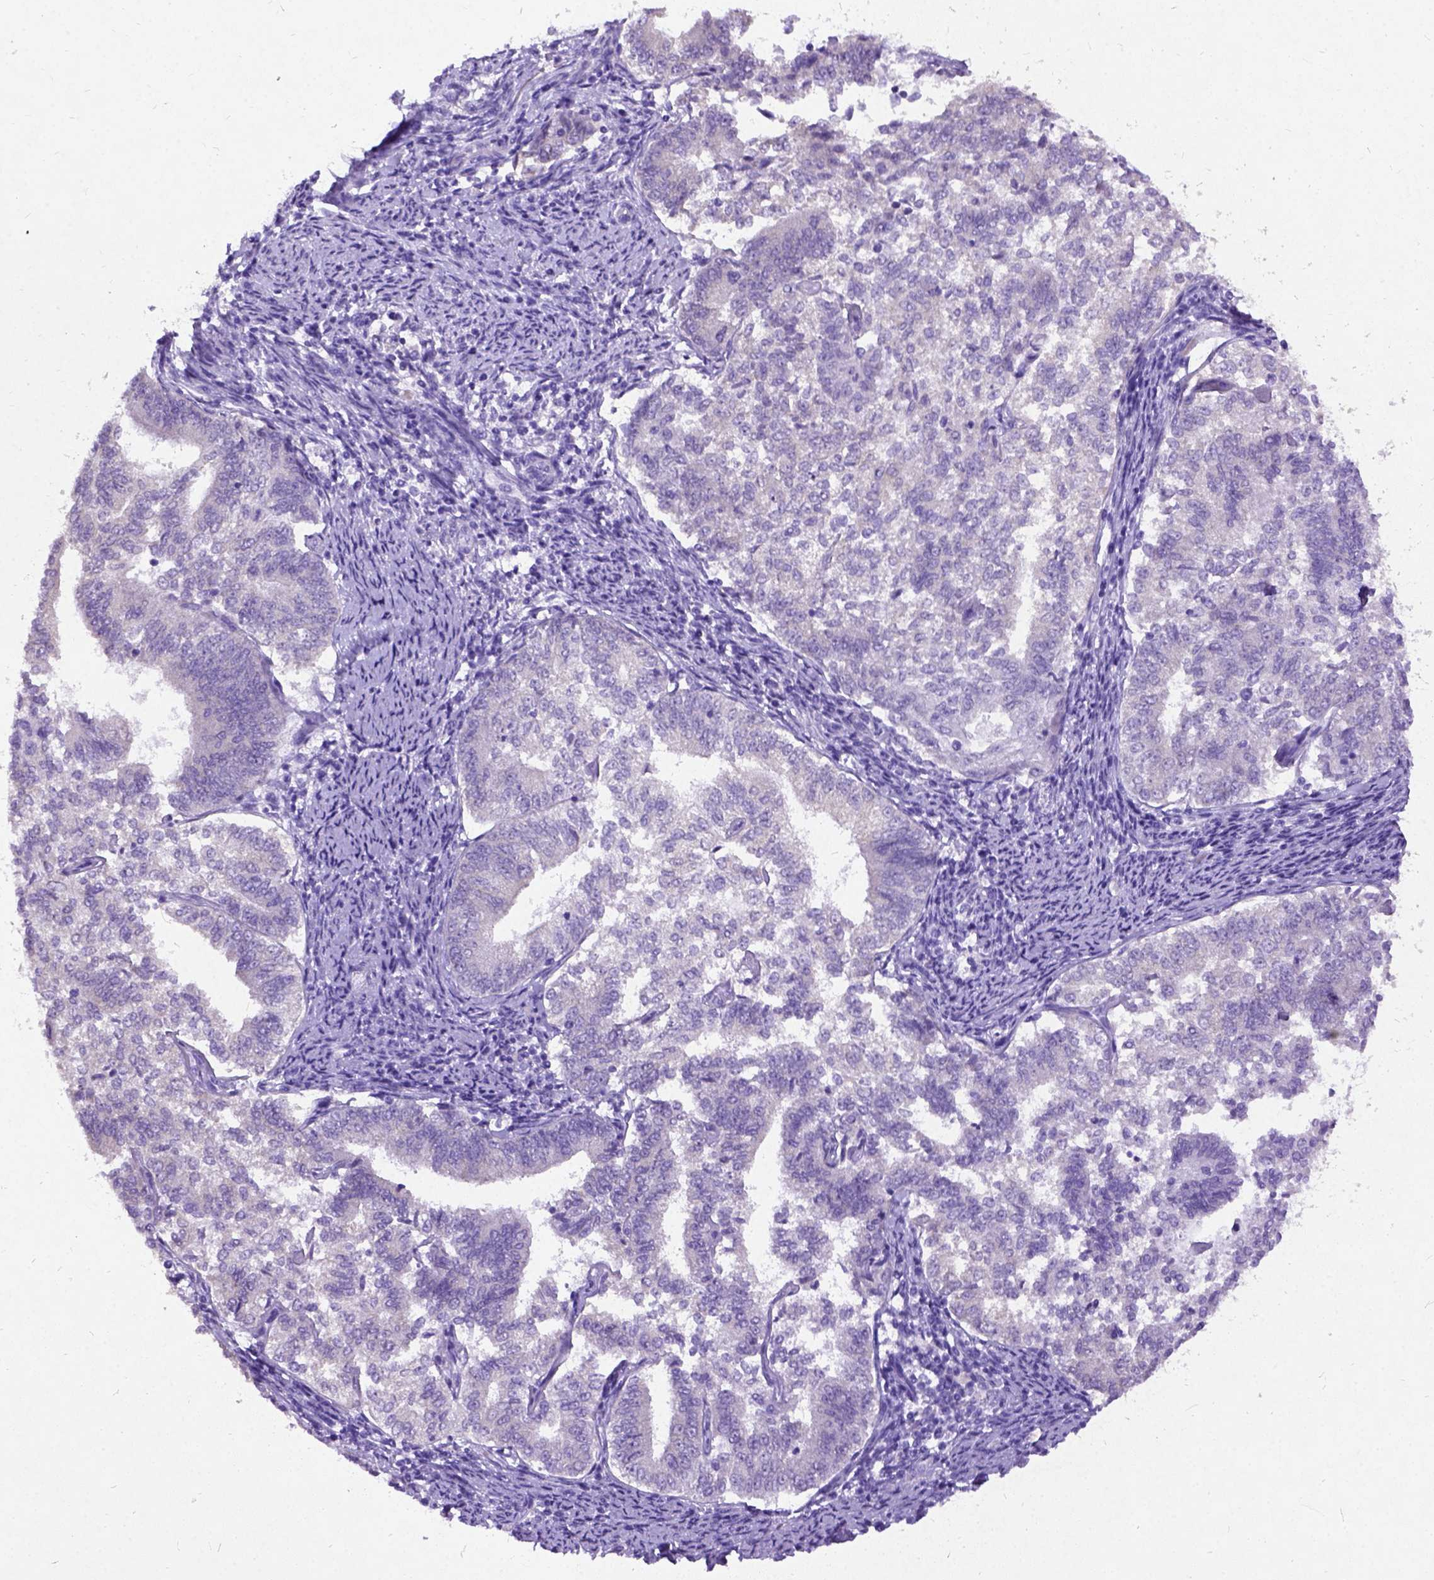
{"staining": {"intensity": "weak", "quantity": "<25%", "location": "cytoplasmic/membranous"}, "tissue": "endometrial cancer", "cell_type": "Tumor cells", "image_type": "cancer", "snomed": [{"axis": "morphology", "description": "Adenocarcinoma, NOS"}, {"axis": "topography", "description": "Endometrium"}], "caption": "Endometrial cancer stained for a protein using immunohistochemistry demonstrates no staining tumor cells.", "gene": "NEUROD4", "patient": {"sex": "female", "age": 65}}